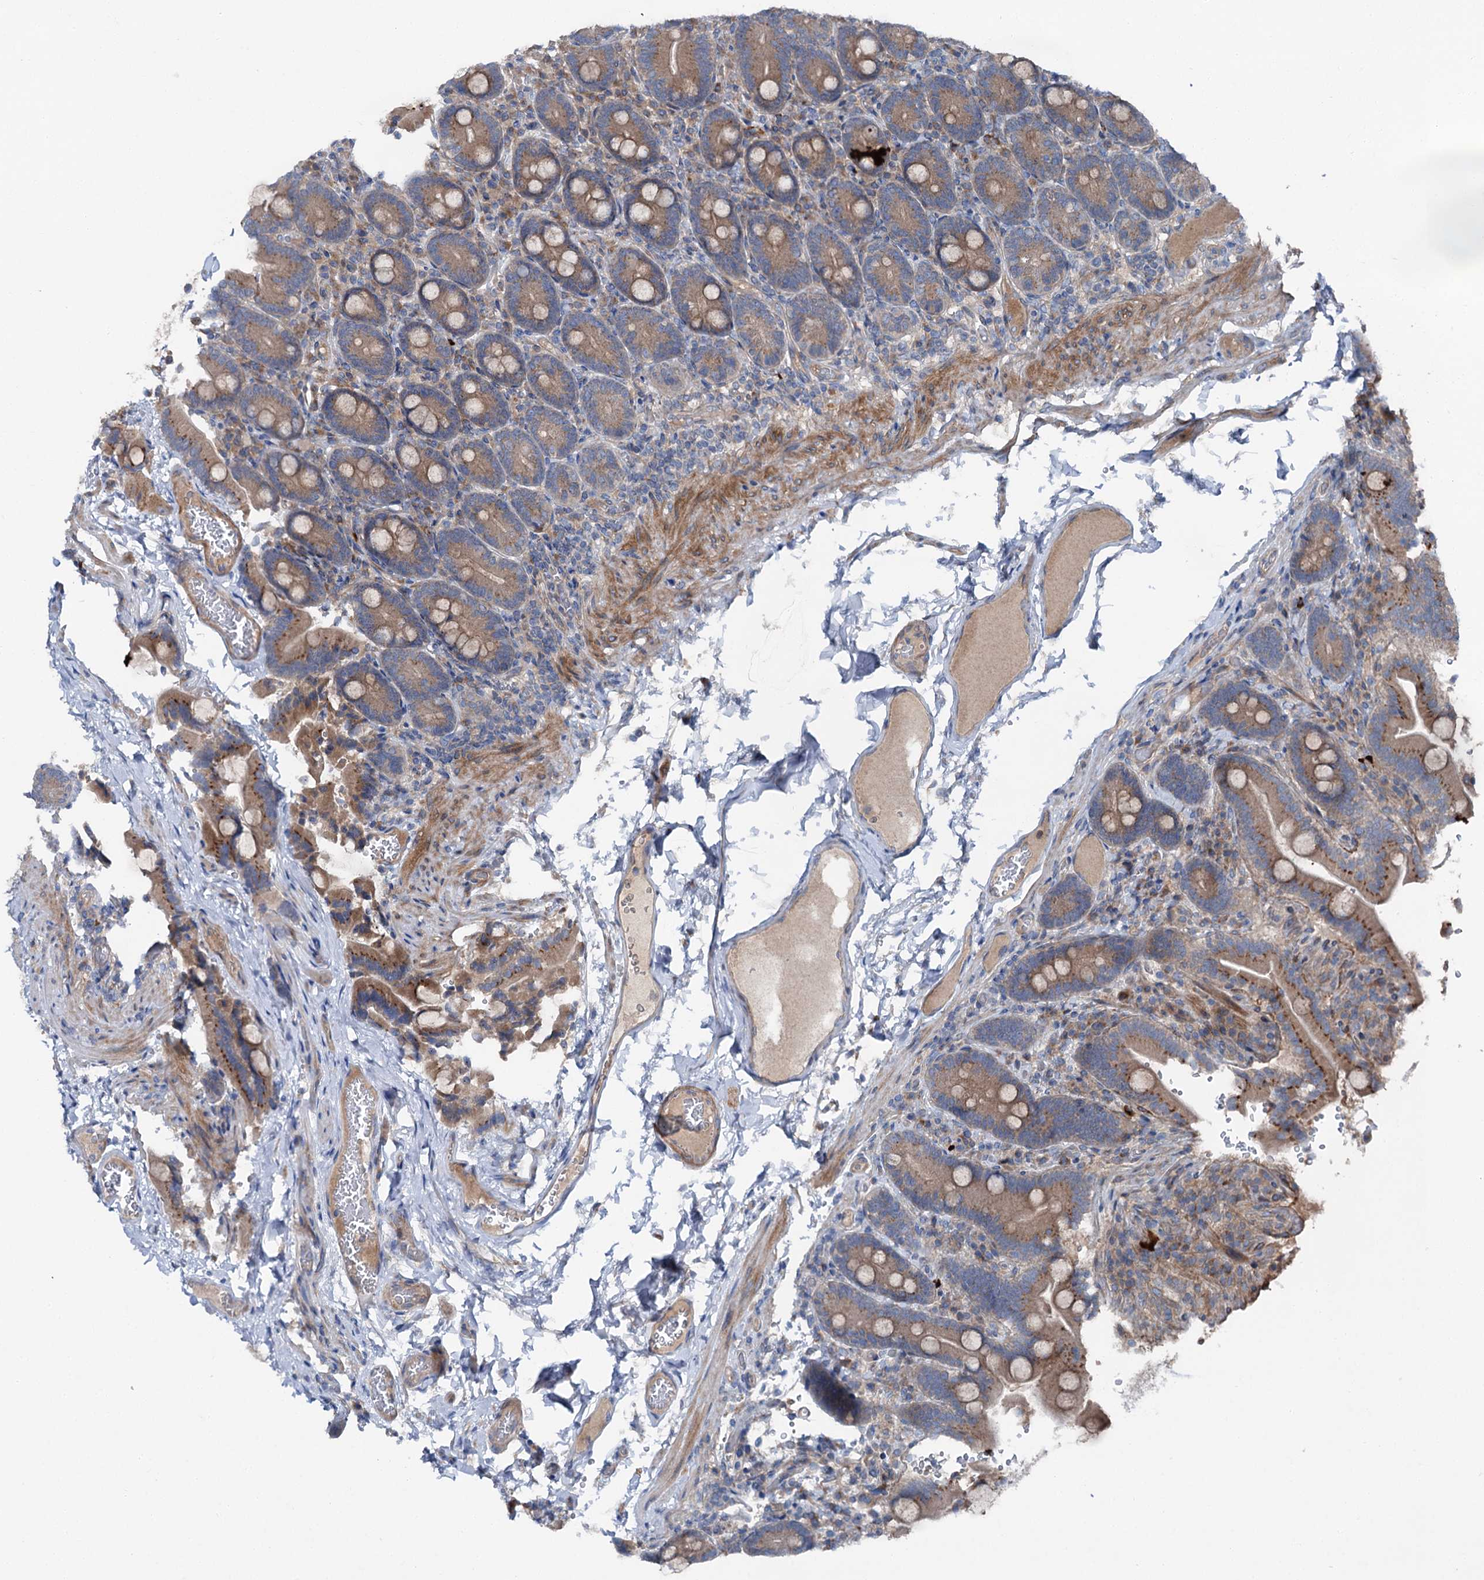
{"staining": {"intensity": "moderate", "quantity": ">75%", "location": "cytoplasmic/membranous"}, "tissue": "duodenum", "cell_type": "Glandular cells", "image_type": "normal", "snomed": [{"axis": "morphology", "description": "Normal tissue, NOS"}, {"axis": "topography", "description": "Duodenum"}], "caption": "Immunohistochemical staining of unremarkable human duodenum displays moderate cytoplasmic/membranous protein expression in approximately >75% of glandular cells.", "gene": "SLC22A25", "patient": {"sex": "female", "age": 62}}